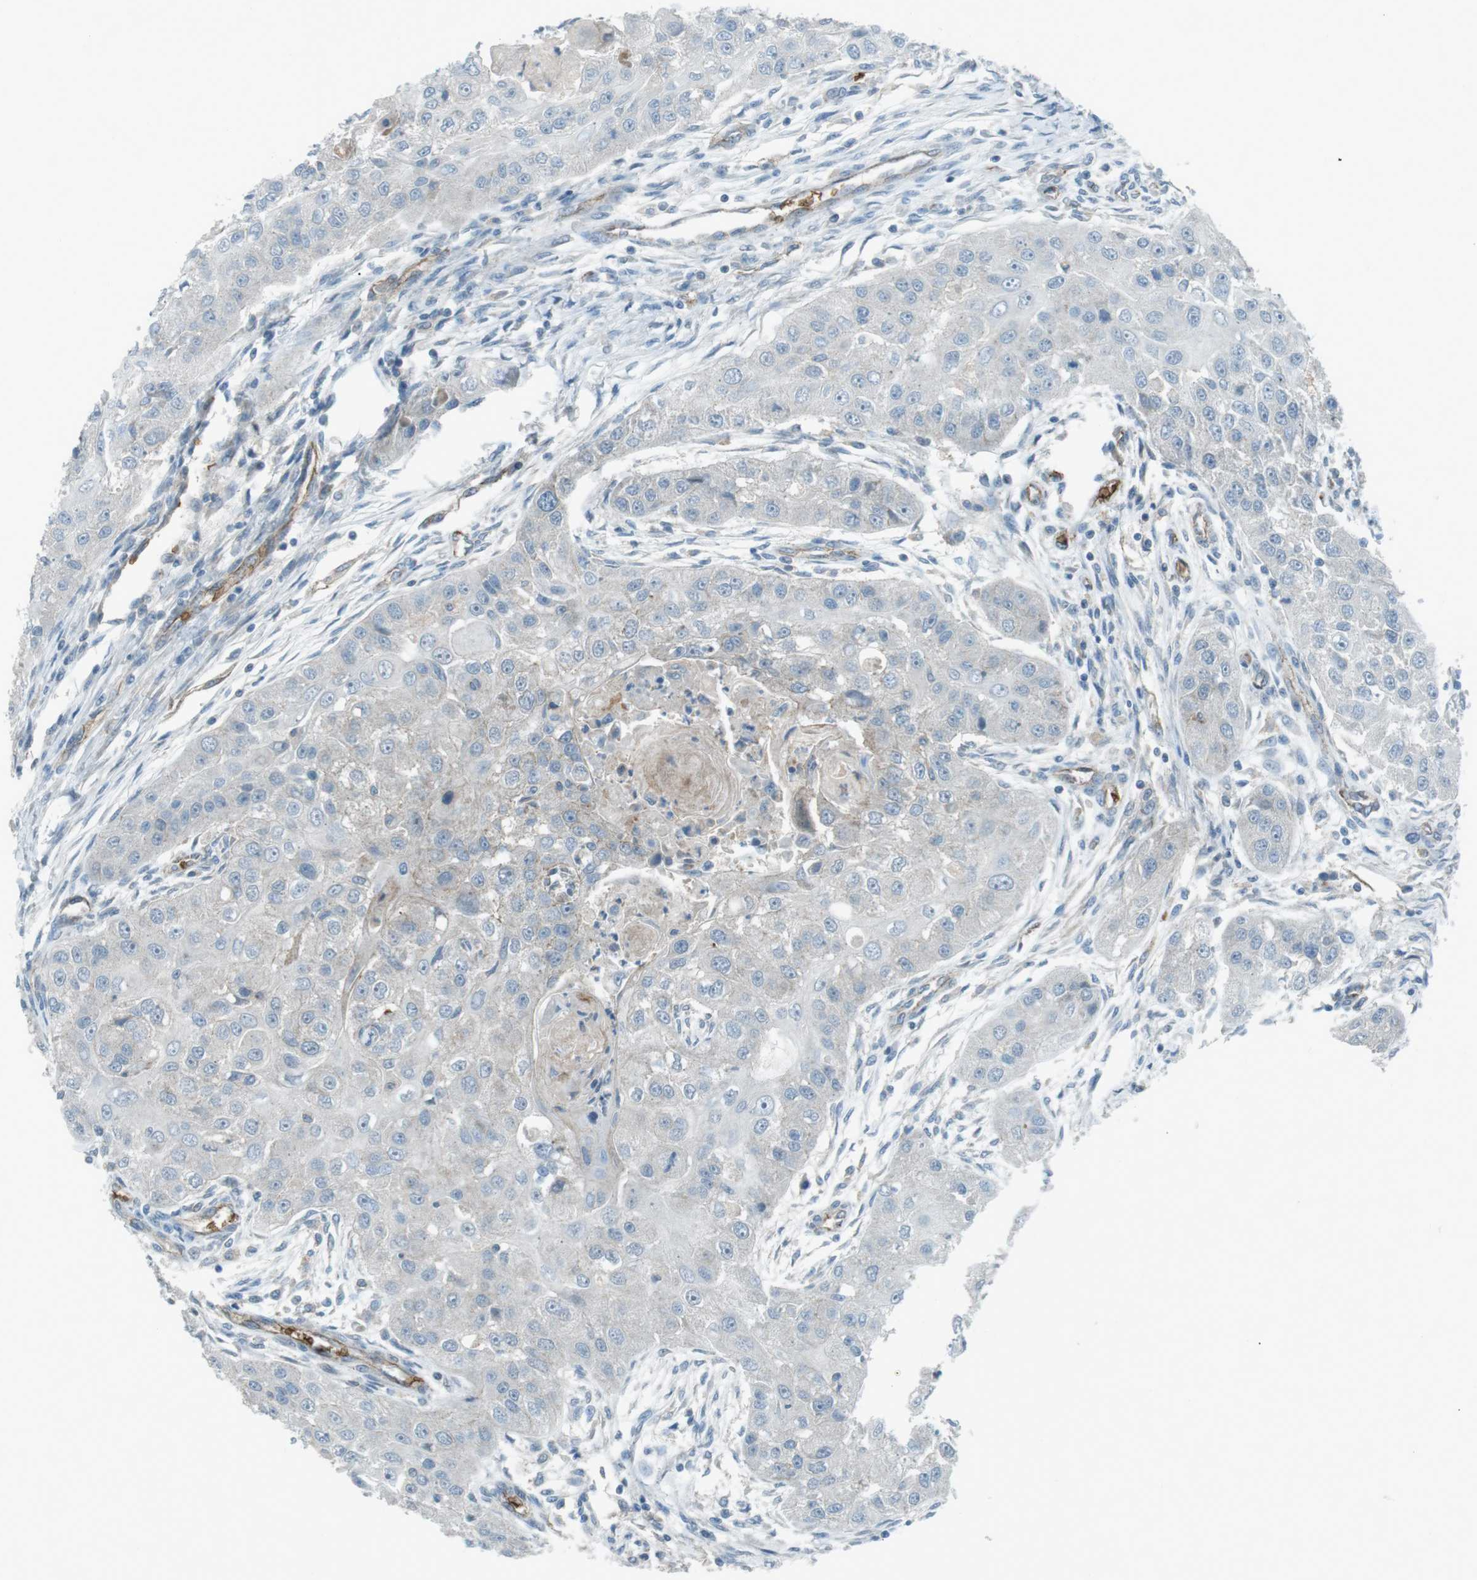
{"staining": {"intensity": "negative", "quantity": "none", "location": "none"}, "tissue": "head and neck cancer", "cell_type": "Tumor cells", "image_type": "cancer", "snomed": [{"axis": "morphology", "description": "Normal tissue, NOS"}, {"axis": "morphology", "description": "Squamous cell carcinoma, NOS"}, {"axis": "topography", "description": "Skeletal muscle"}, {"axis": "topography", "description": "Head-Neck"}], "caption": "Tumor cells show no significant protein staining in head and neck cancer.", "gene": "SPTA1", "patient": {"sex": "male", "age": 51}}